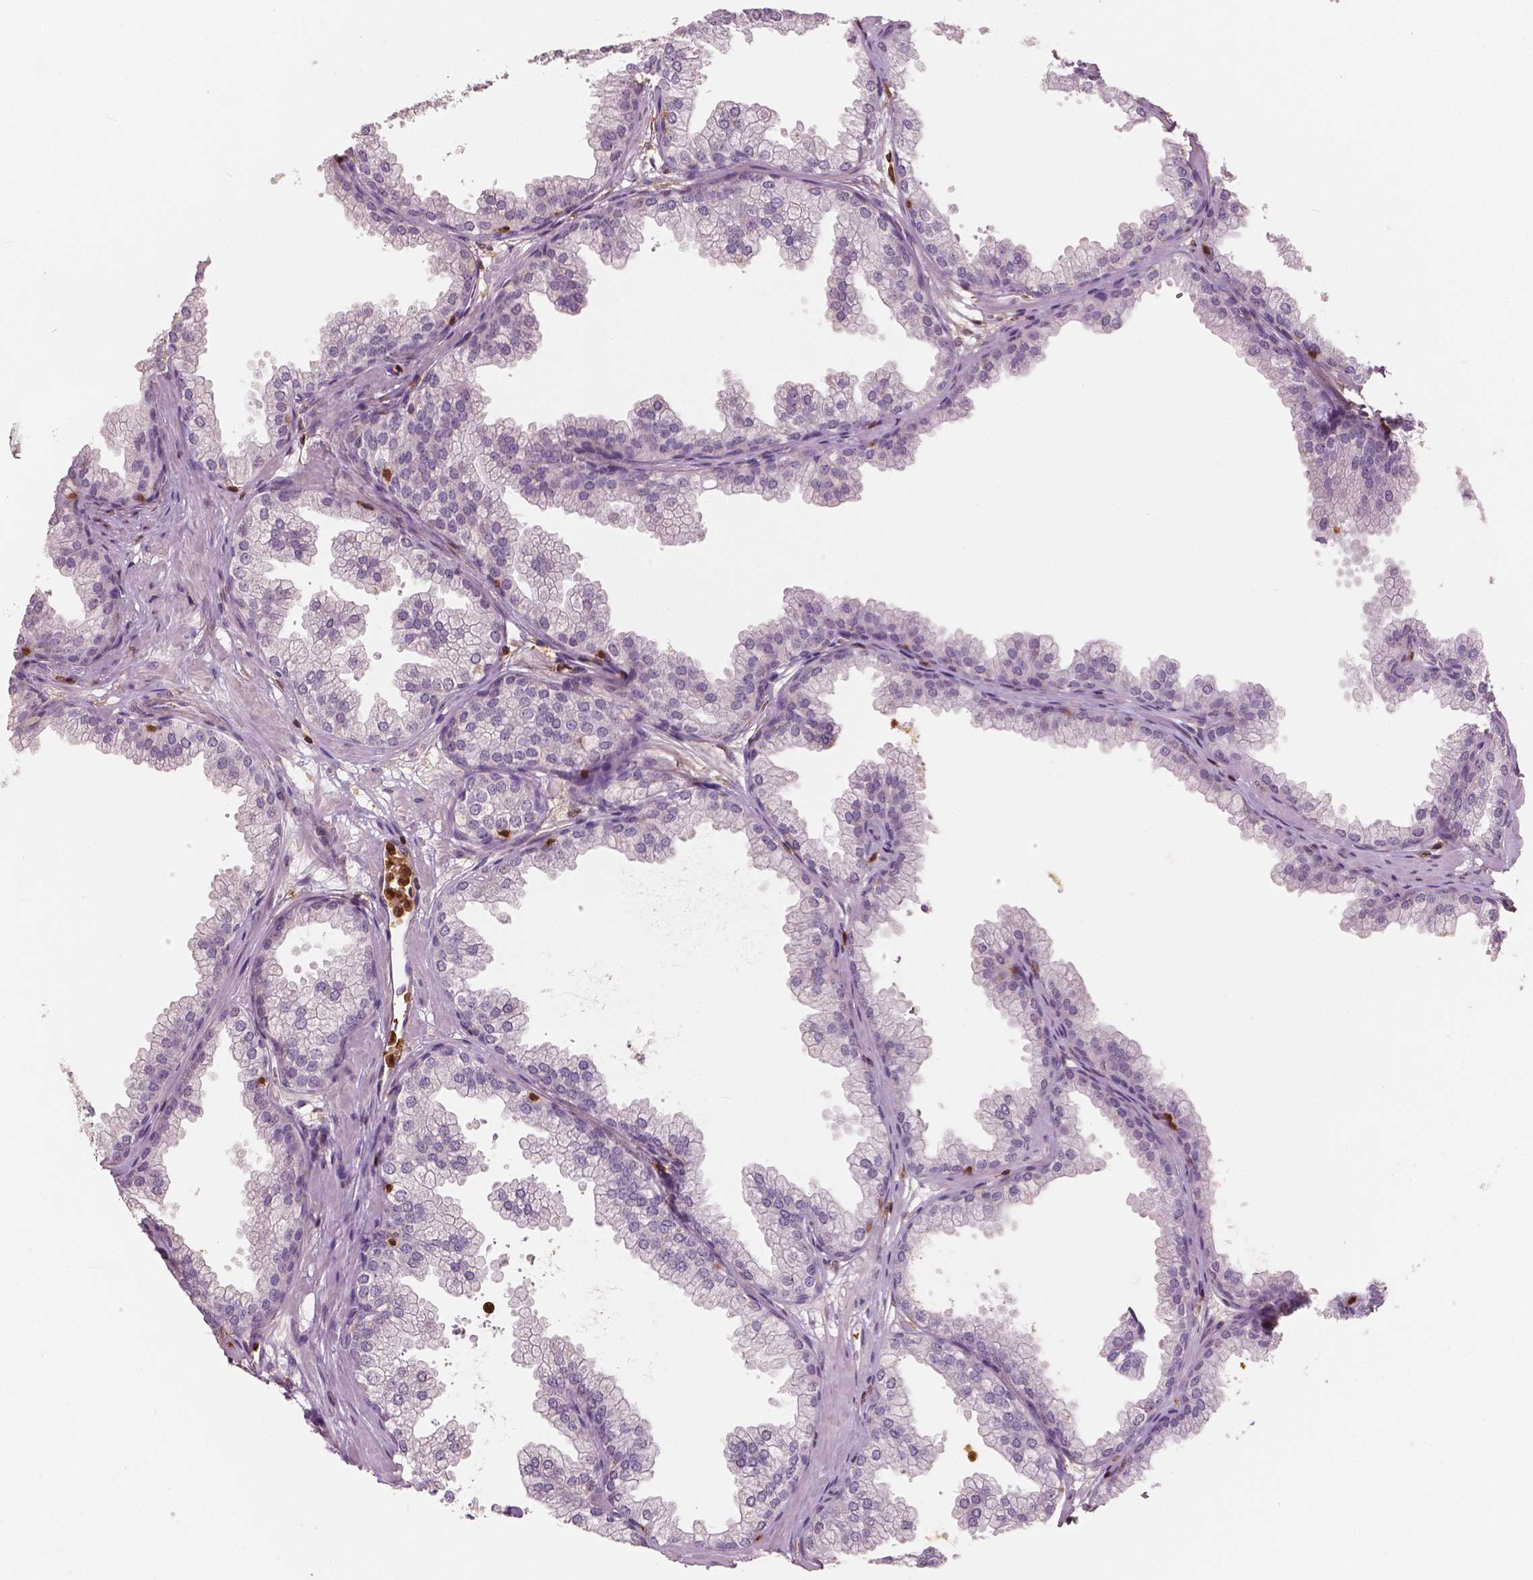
{"staining": {"intensity": "negative", "quantity": "none", "location": "none"}, "tissue": "prostate", "cell_type": "Glandular cells", "image_type": "normal", "snomed": [{"axis": "morphology", "description": "Normal tissue, NOS"}, {"axis": "topography", "description": "Prostate"}], "caption": "Protein analysis of unremarkable prostate displays no significant staining in glandular cells. (DAB immunohistochemistry (IHC) visualized using brightfield microscopy, high magnification).", "gene": "S100A4", "patient": {"sex": "male", "age": 37}}